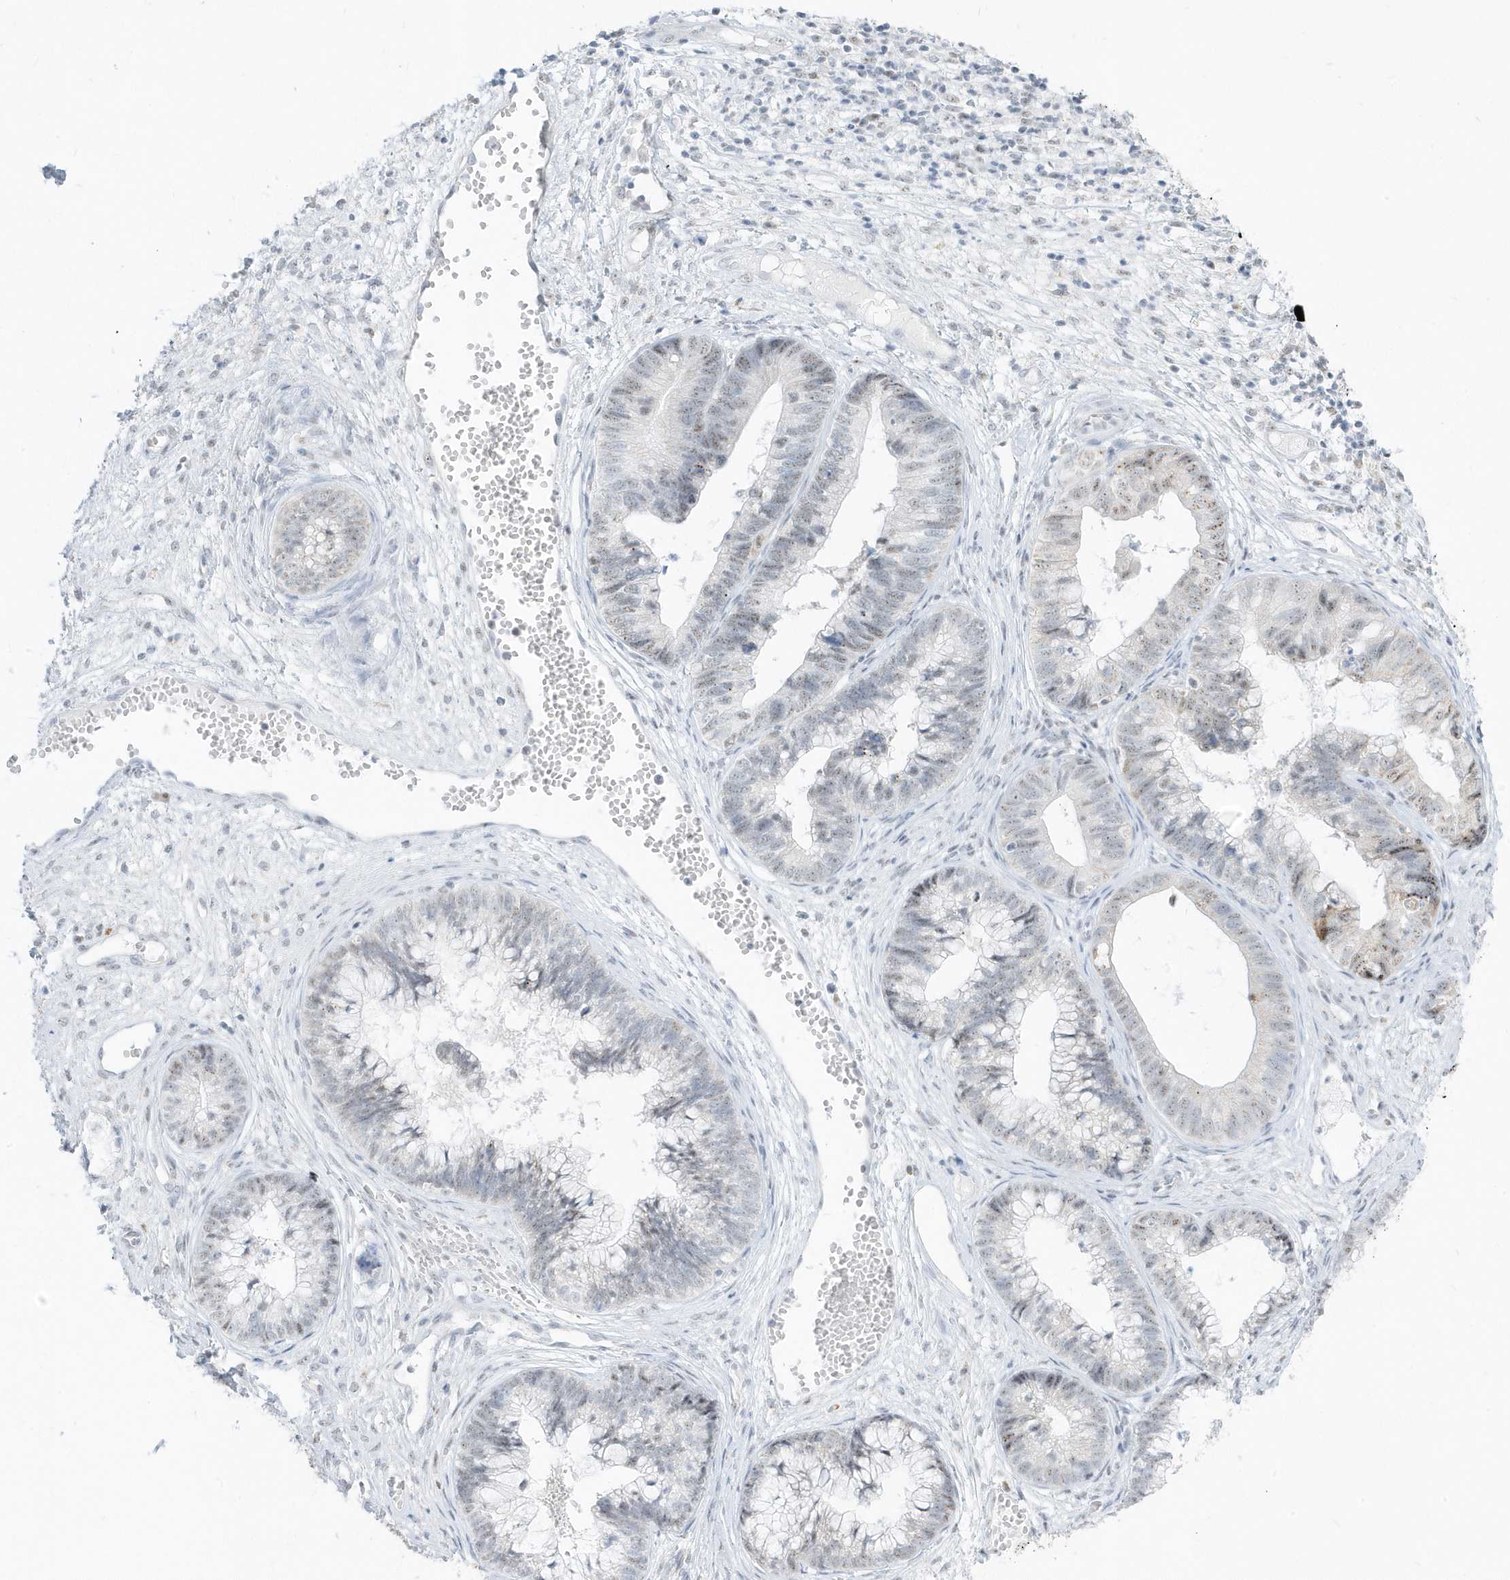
{"staining": {"intensity": "weak", "quantity": "25%-75%", "location": "nuclear"}, "tissue": "cervical cancer", "cell_type": "Tumor cells", "image_type": "cancer", "snomed": [{"axis": "morphology", "description": "Adenocarcinoma, NOS"}, {"axis": "topography", "description": "Cervix"}], "caption": "Tumor cells demonstrate low levels of weak nuclear positivity in about 25%-75% of cells in human cervical adenocarcinoma.", "gene": "PLEKHN1", "patient": {"sex": "female", "age": 44}}